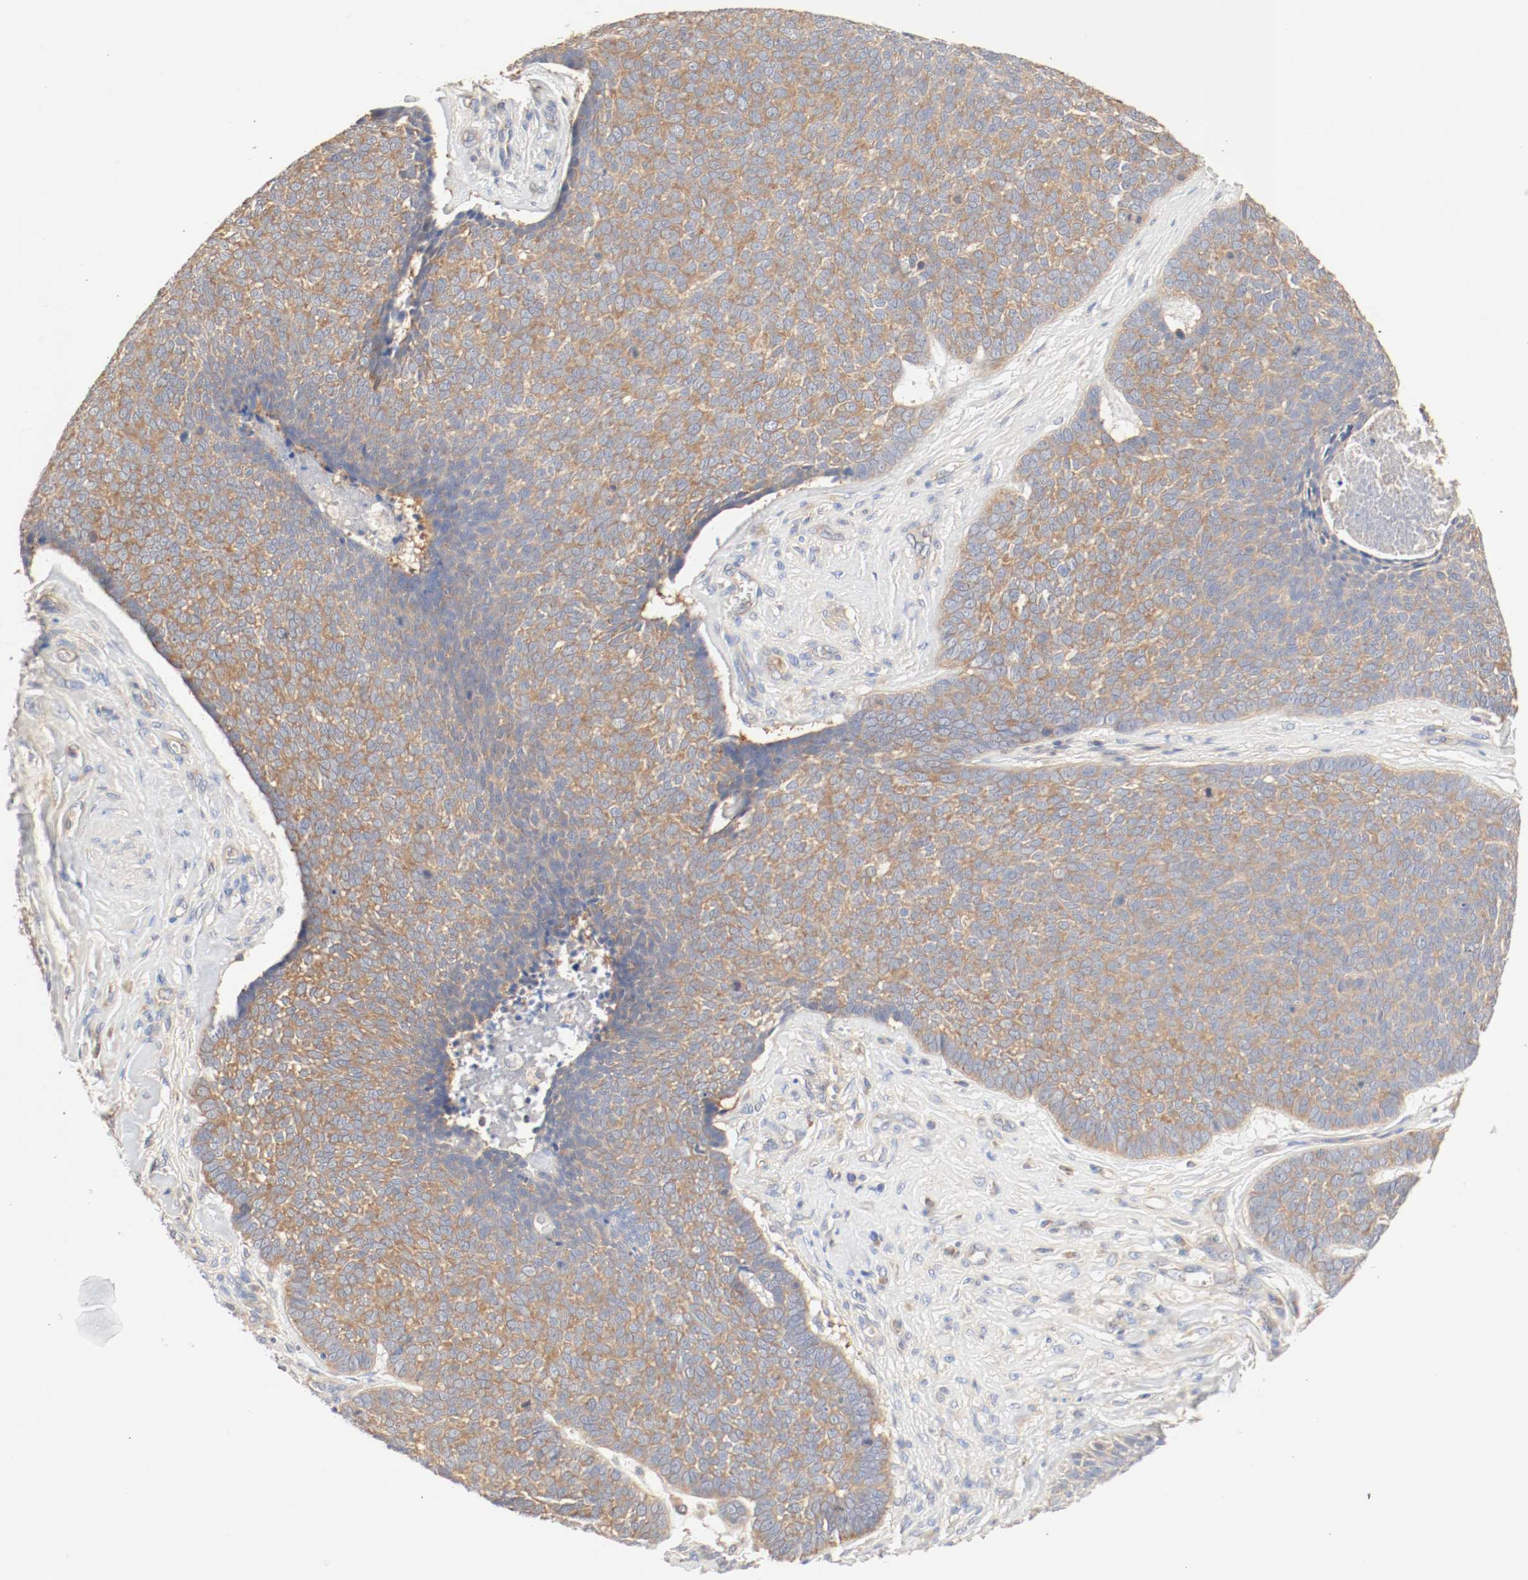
{"staining": {"intensity": "moderate", "quantity": ">75%", "location": "cytoplasmic/membranous"}, "tissue": "skin cancer", "cell_type": "Tumor cells", "image_type": "cancer", "snomed": [{"axis": "morphology", "description": "Basal cell carcinoma"}, {"axis": "topography", "description": "Skin"}], "caption": "DAB (3,3'-diaminobenzidine) immunohistochemical staining of skin basal cell carcinoma displays moderate cytoplasmic/membranous protein expression in approximately >75% of tumor cells.", "gene": "GIT1", "patient": {"sex": "male", "age": 84}}